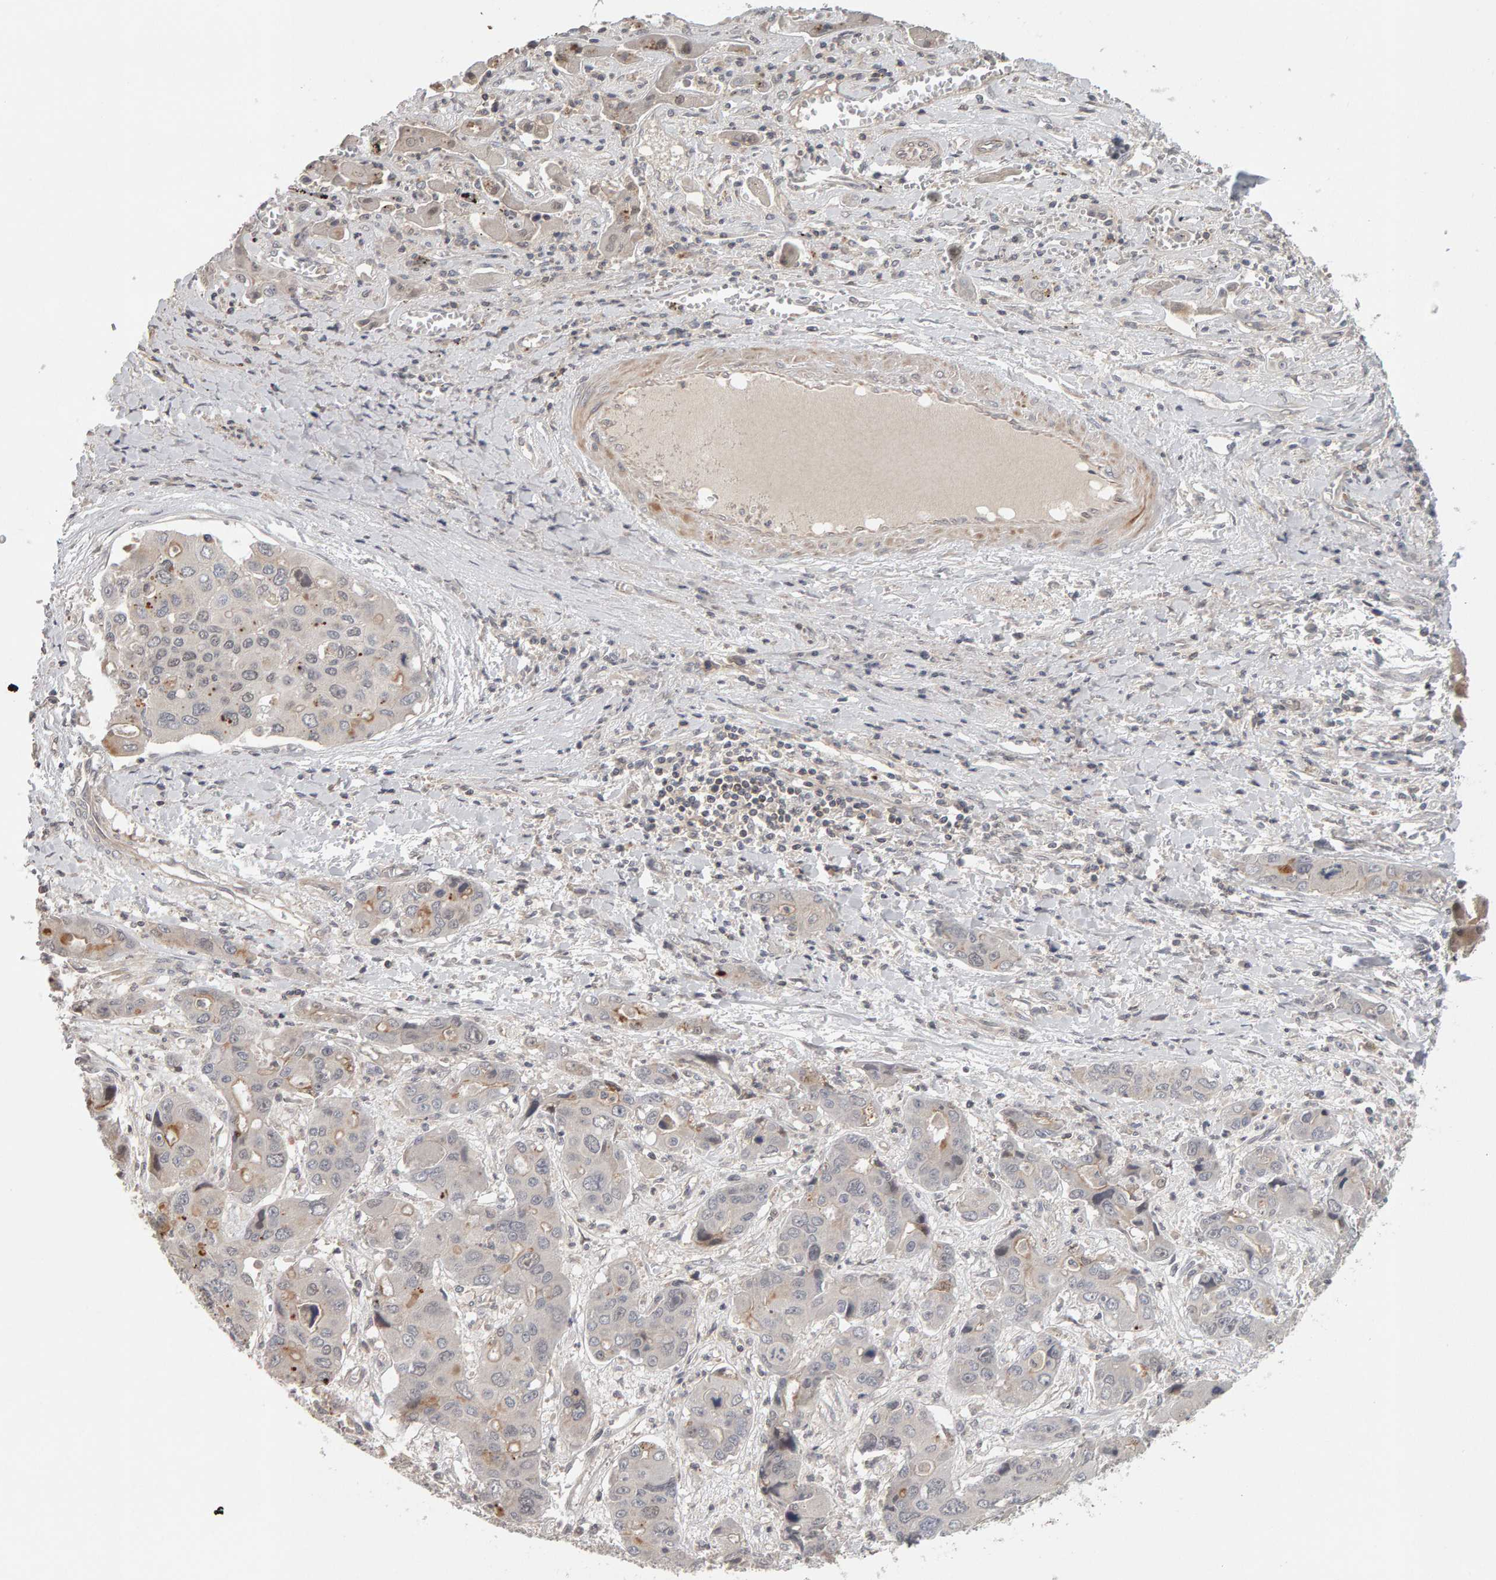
{"staining": {"intensity": "negative", "quantity": "none", "location": "none"}, "tissue": "liver cancer", "cell_type": "Tumor cells", "image_type": "cancer", "snomed": [{"axis": "morphology", "description": "Cholangiocarcinoma"}, {"axis": "topography", "description": "Liver"}], "caption": "Tumor cells show no significant protein positivity in liver cholangiocarcinoma. The staining was performed using DAB to visualize the protein expression in brown, while the nuclei were stained in blue with hematoxylin (Magnification: 20x).", "gene": "TEFM", "patient": {"sex": "male", "age": 67}}